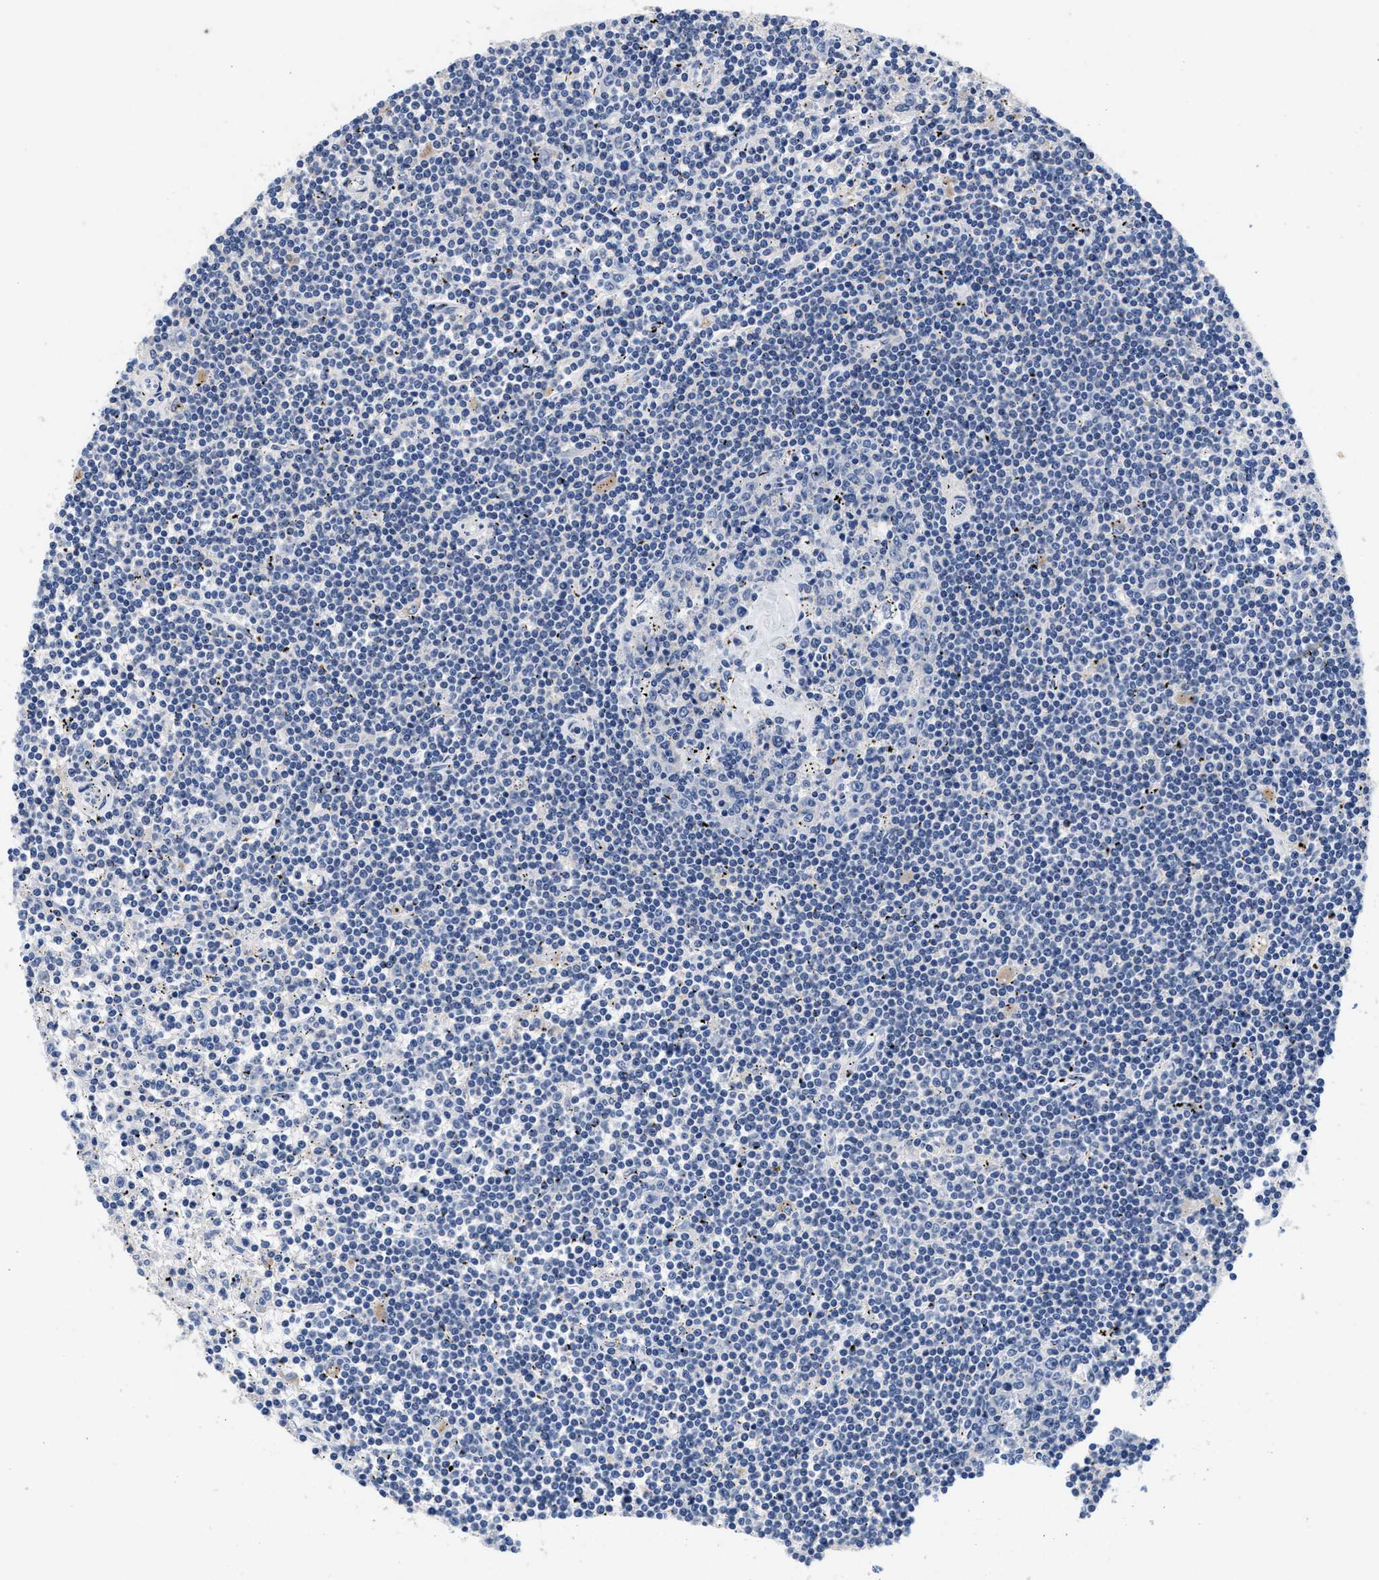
{"staining": {"intensity": "negative", "quantity": "none", "location": "none"}, "tissue": "lymphoma", "cell_type": "Tumor cells", "image_type": "cancer", "snomed": [{"axis": "morphology", "description": "Malignant lymphoma, non-Hodgkin's type, Low grade"}, {"axis": "topography", "description": "Spleen"}], "caption": "Tumor cells are negative for brown protein staining in malignant lymphoma, non-Hodgkin's type (low-grade).", "gene": "GNAI3", "patient": {"sex": "male", "age": 76}}